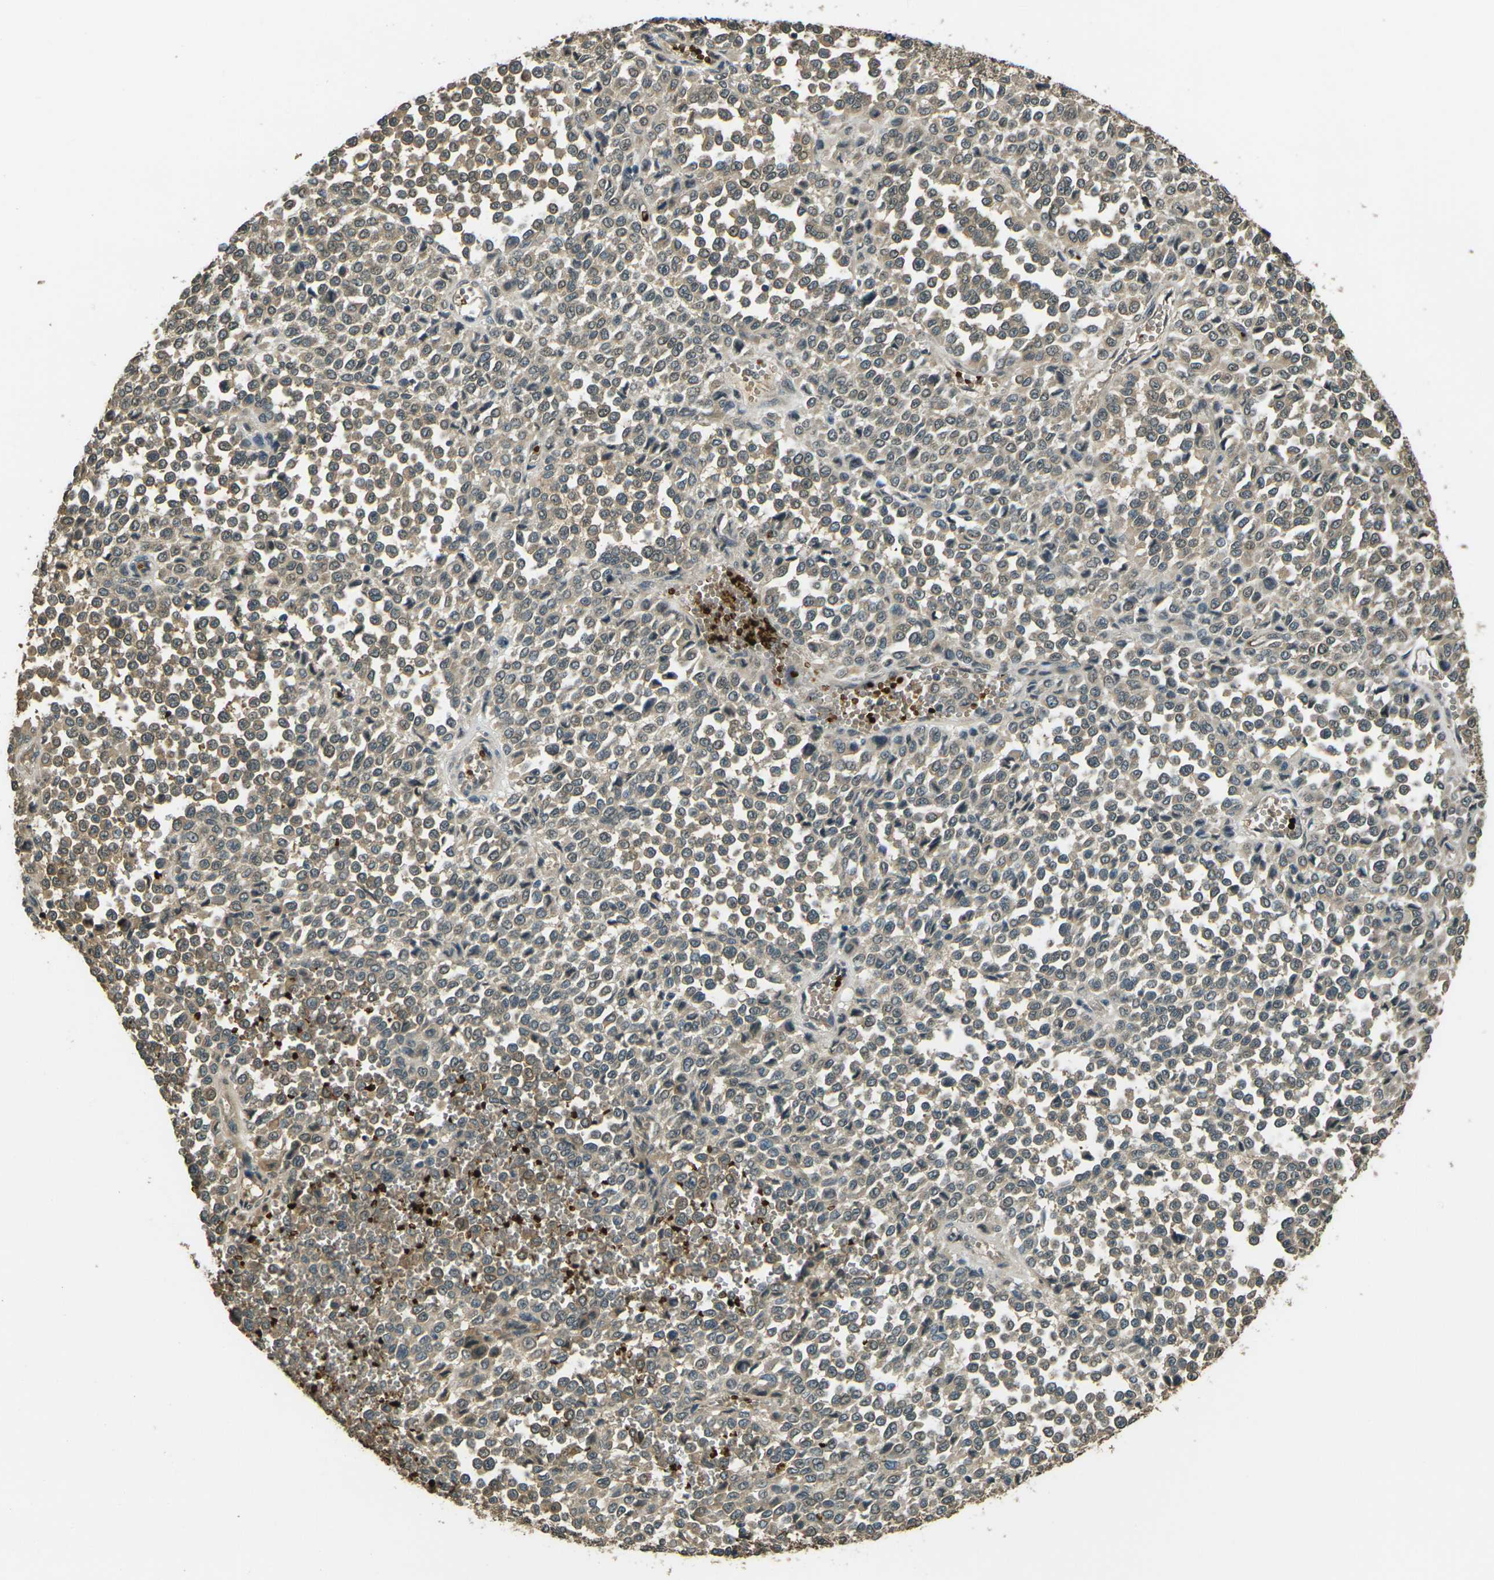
{"staining": {"intensity": "weak", "quantity": ">75%", "location": "cytoplasmic/membranous"}, "tissue": "melanoma", "cell_type": "Tumor cells", "image_type": "cancer", "snomed": [{"axis": "morphology", "description": "Malignant melanoma, Metastatic site"}, {"axis": "topography", "description": "Pancreas"}], "caption": "Human malignant melanoma (metastatic site) stained for a protein (brown) exhibits weak cytoplasmic/membranous positive expression in approximately >75% of tumor cells.", "gene": "TOR1A", "patient": {"sex": "female", "age": 30}}